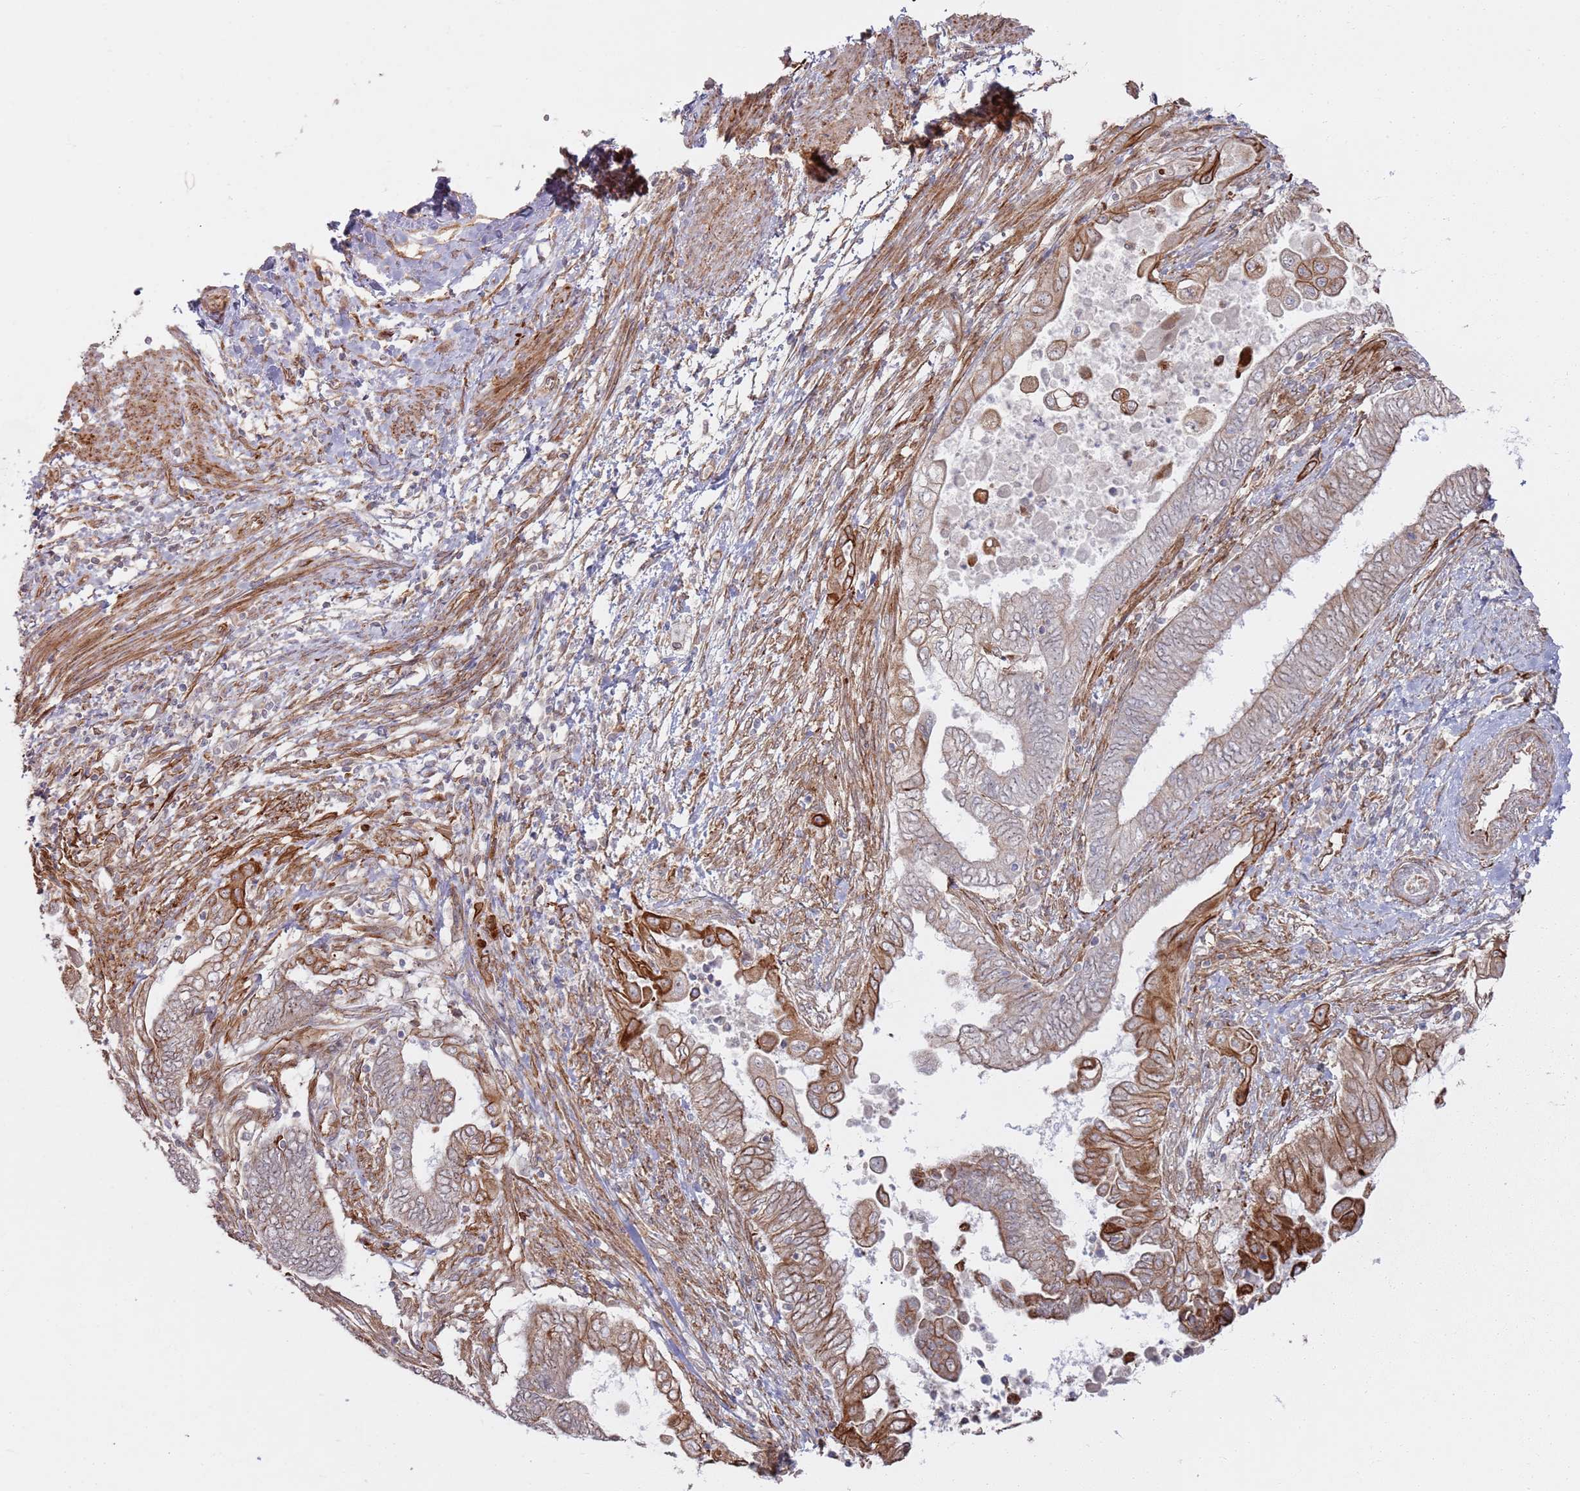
{"staining": {"intensity": "moderate", "quantity": "25%-75%", "location": "cytoplasmic/membranous"}, "tissue": "endometrial cancer", "cell_type": "Tumor cells", "image_type": "cancer", "snomed": [{"axis": "morphology", "description": "Adenocarcinoma, NOS"}, {"axis": "topography", "description": "Uterus"}, {"axis": "topography", "description": "Endometrium"}], "caption": "Immunohistochemistry histopathology image of neoplastic tissue: human endometrial cancer stained using immunohistochemistry (IHC) shows medium levels of moderate protein expression localized specifically in the cytoplasmic/membranous of tumor cells, appearing as a cytoplasmic/membranous brown color.", "gene": "PHF21A", "patient": {"sex": "female", "age": 70}}